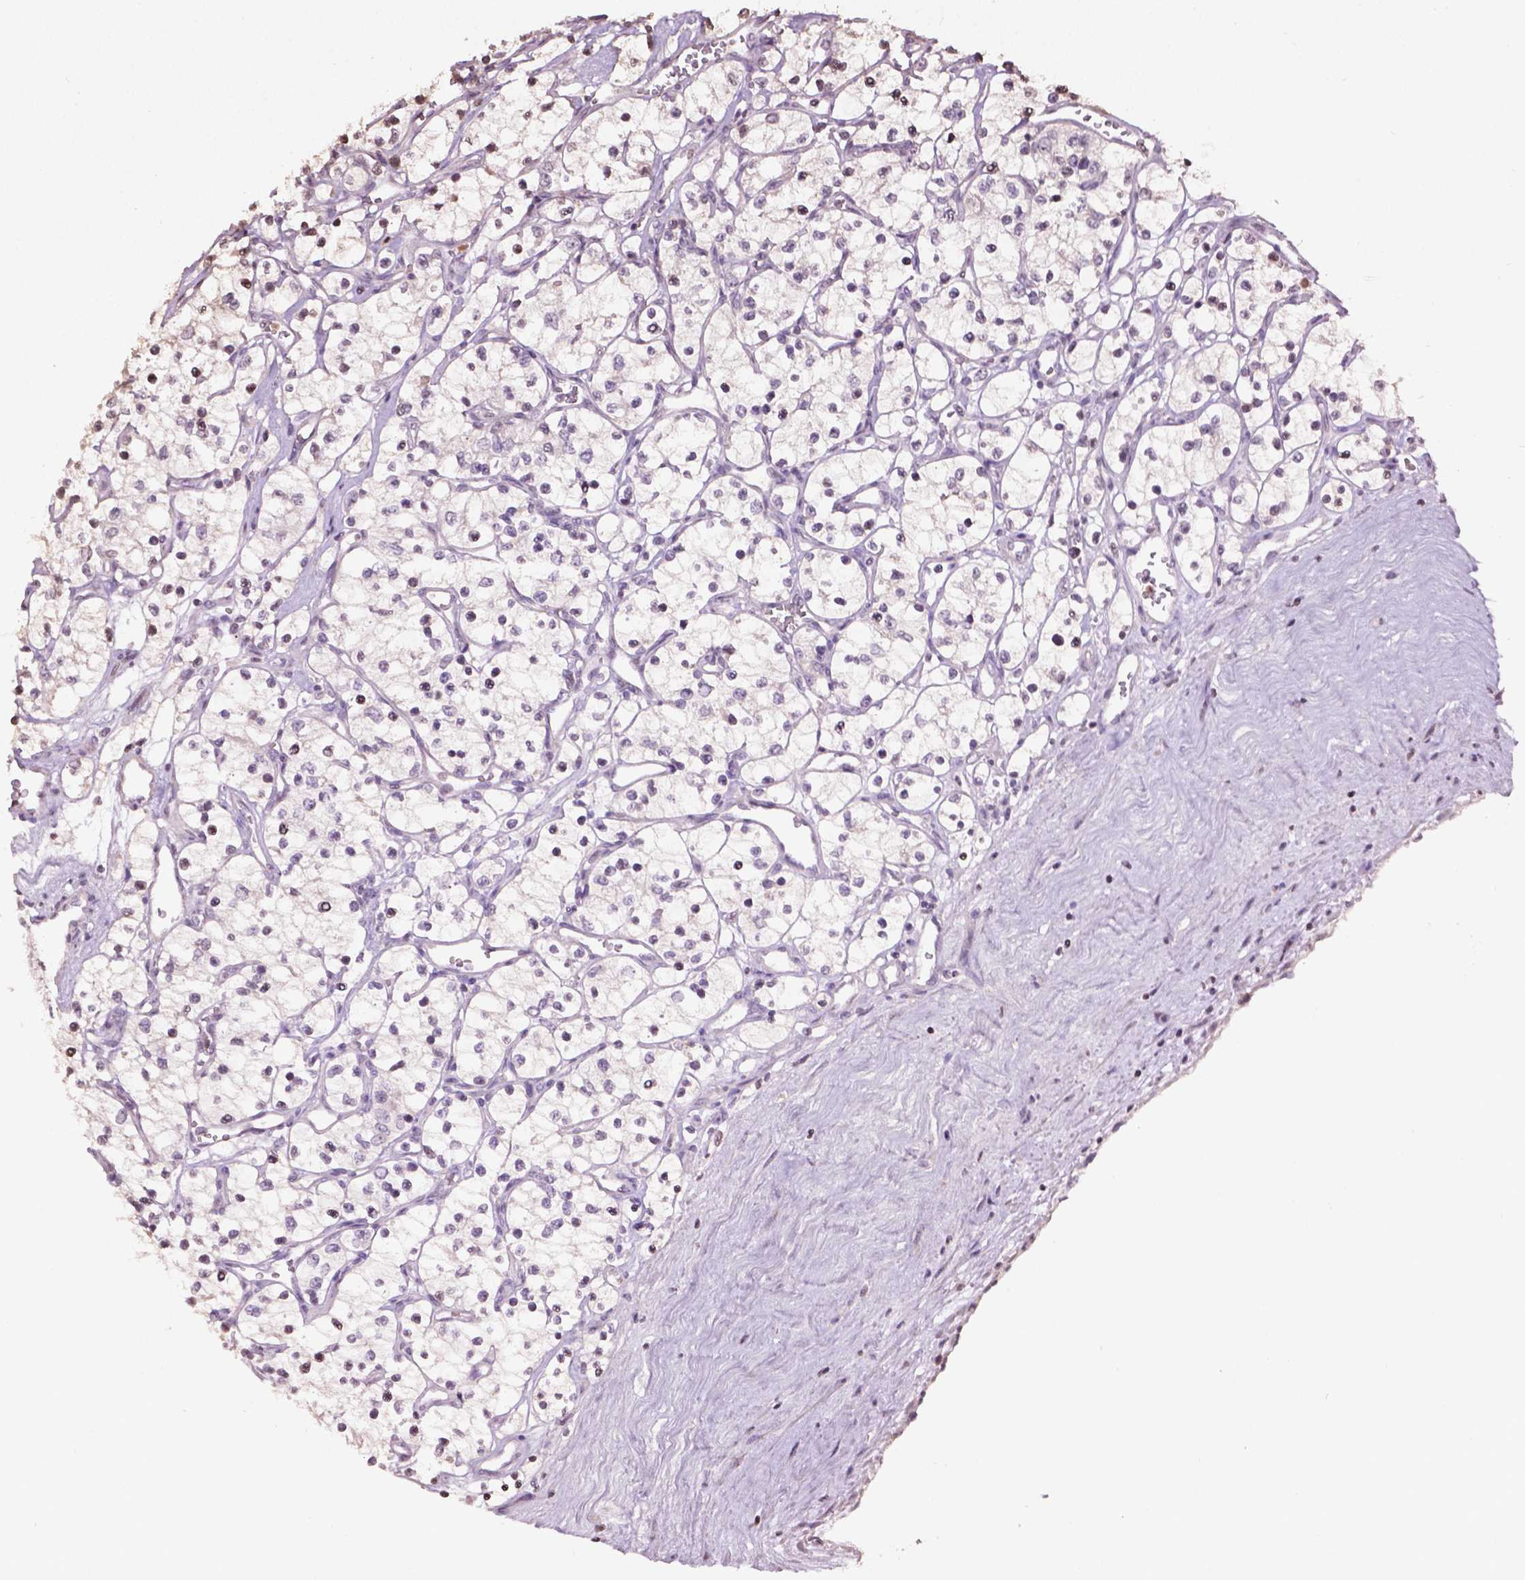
{"staining": {"intensity": "negative", "quantity": "none", "location": "none"}, "tissue": "renal cancer", "cell_type": "Tumor cells", "image_type": "cancer", "snomed": [{"axis": "morphology", "description": "Adenocarcinoma, NOS"}, {"axis": "topography", "description": "Kidney"}], "caption": "This is an IHC image of renal cancer. There is no expression in tumor cells.", "gene": "NTNG2", "patient": {"sex": "female", "age": 69}}